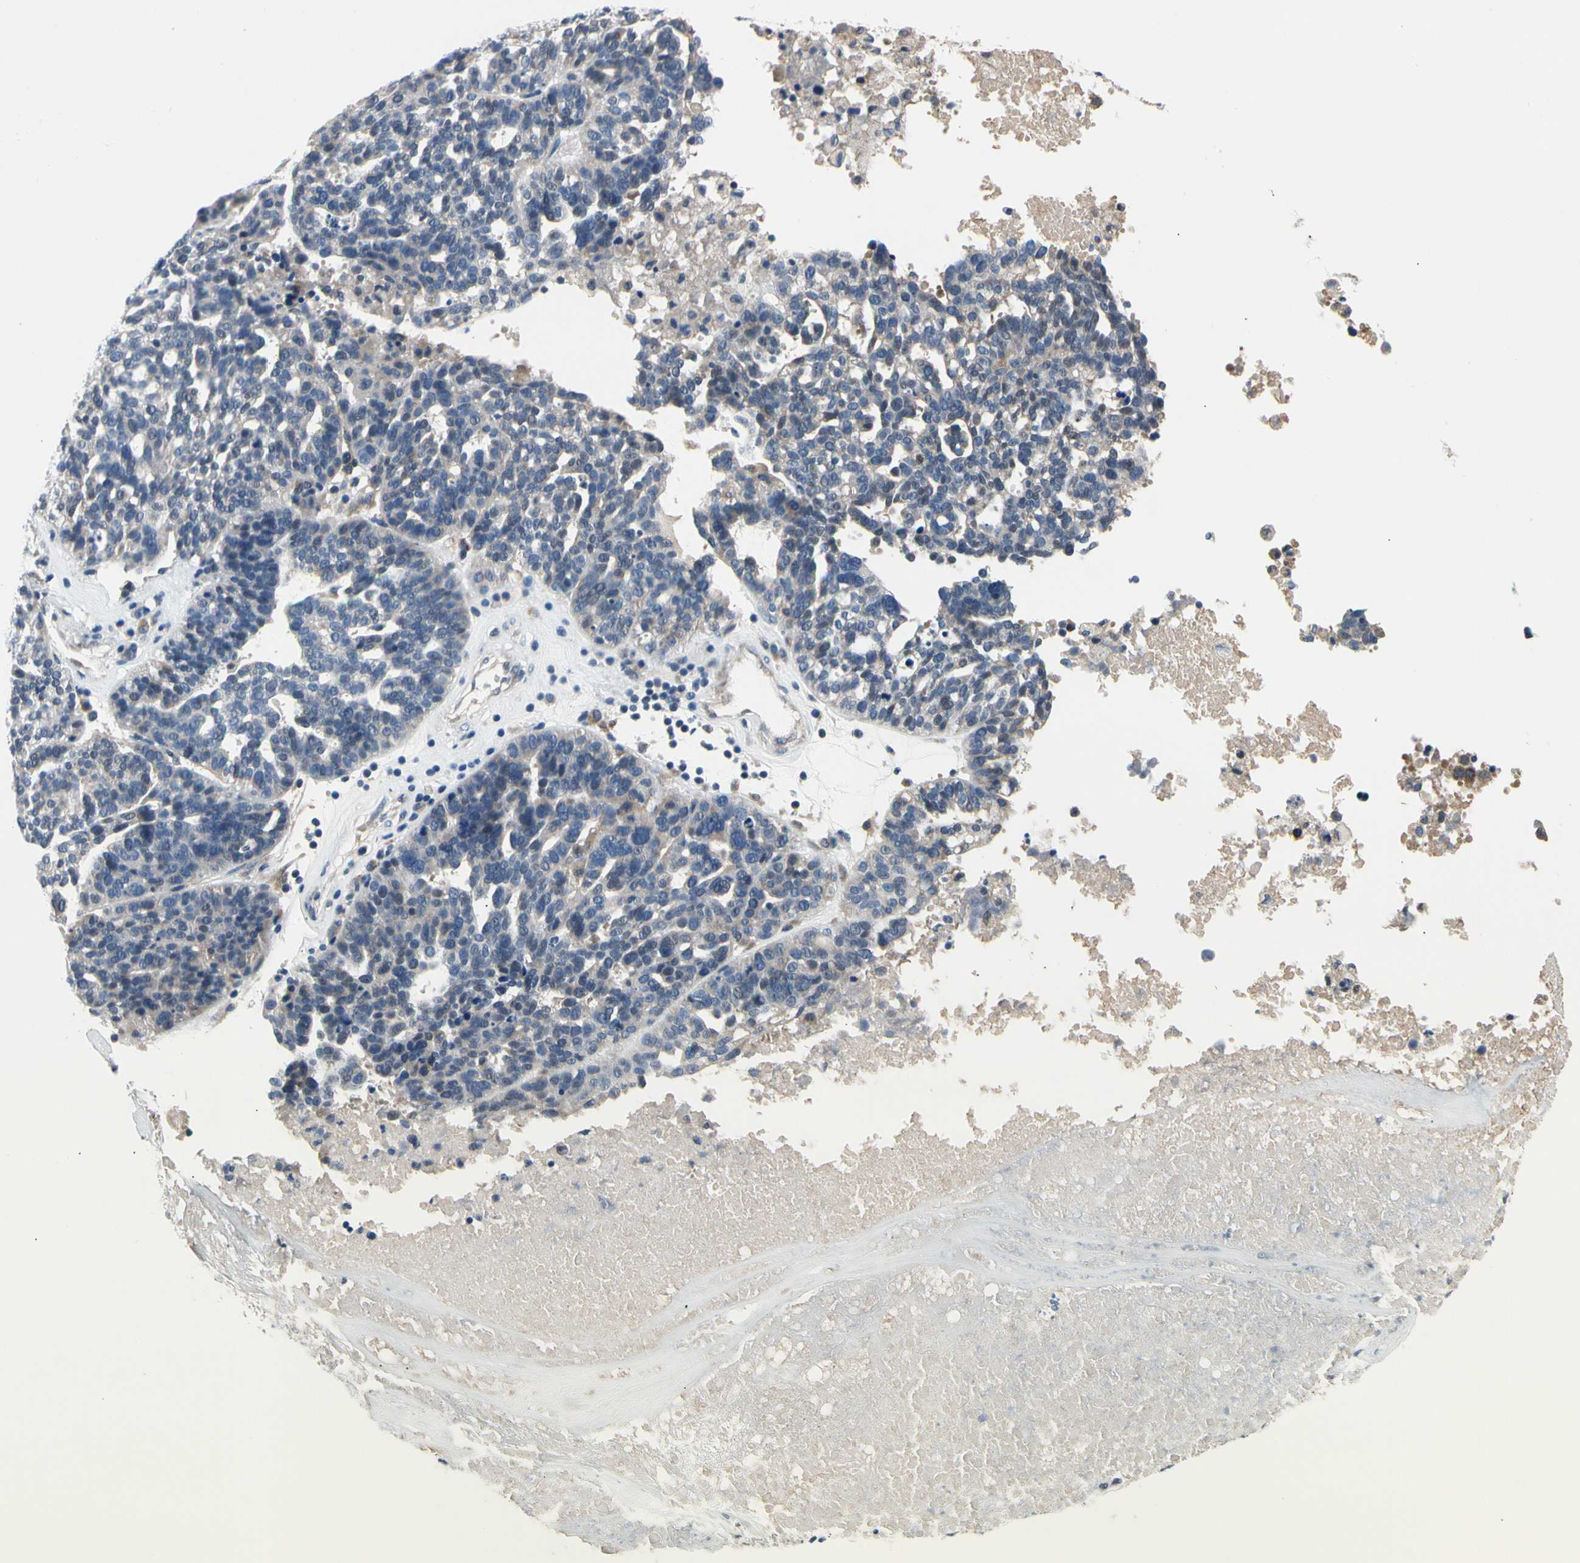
{"staining": {"intensity": "negative", "quantity": "none", "location": "none"}, "tissue": "ovarian cancer", "cell_type": "Tumor cells", "image_type": "cancer", "snomed": [{"axis": "morphology", "description": "Cystadenocarcinoma, serous, NOS"}, {"axis": "topography", "description": "Ovary"}], "caption": "Ovarian serous cystadenocarcinoma was stained to show a protein in brown. There is no significant positivity in tumor cells.", "gene": "NFASC", "patient": {"sex": "female", "age": 59}}